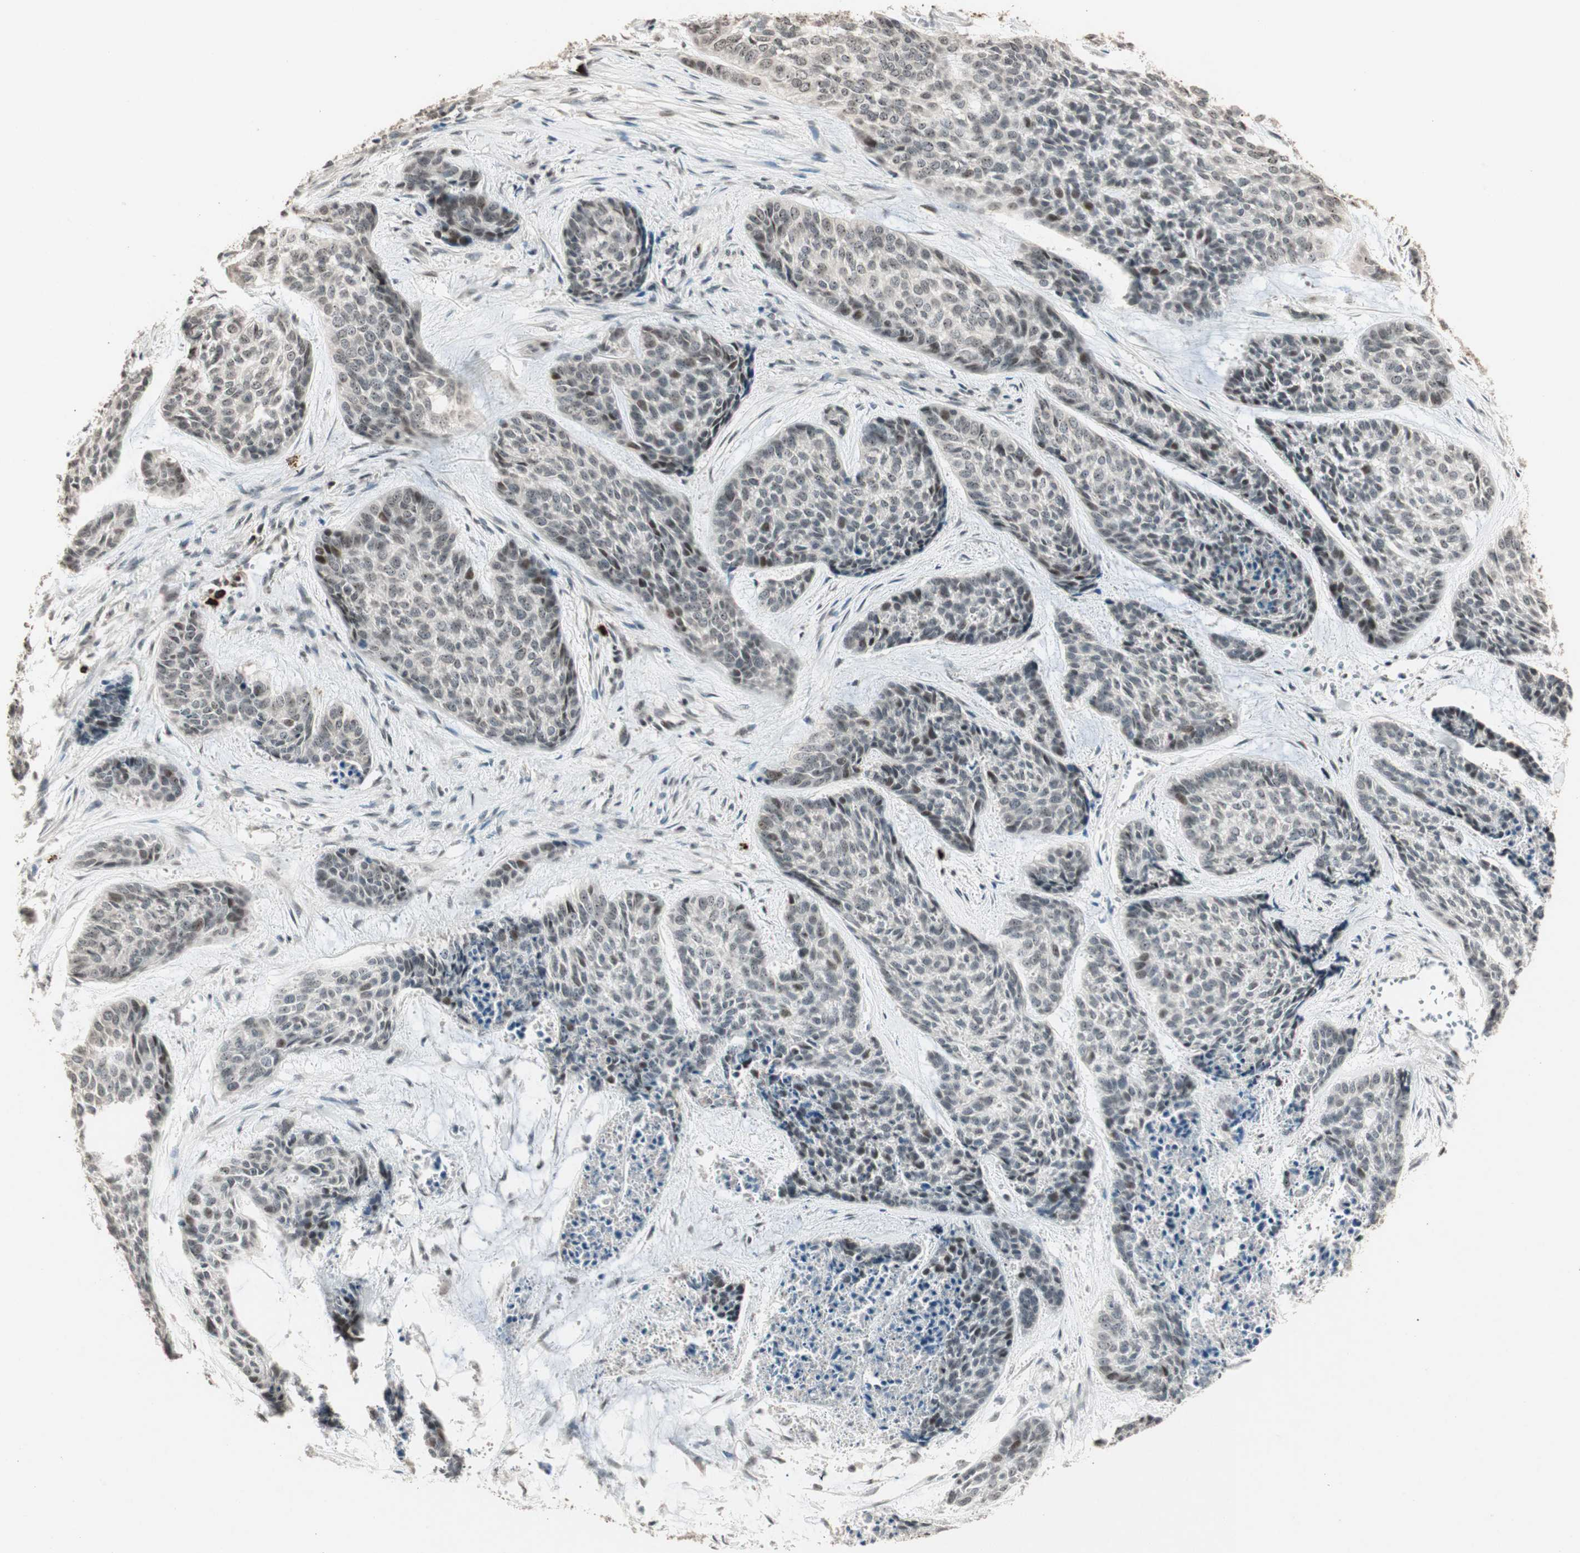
{"staining": {"intensity": "moderate", "quantity": "<25%", "location": "nuclear"}, "tissue": "skin cancer", "cell_type": "Tumor cells", "image_type": "cancer", "snomed": [{"axis": "morphology", "description": "Basal cell carcinoma"}, {"axis": "topography", "description": "Skin"}], "caption": "Moderate nuclear staining for a protein is present in about <25% of tumor cells of basal cell carcinoma (skin) using immunohistochemistry.", "gene": "ETV4", "patient": {"sex": "female", "age": 64}}